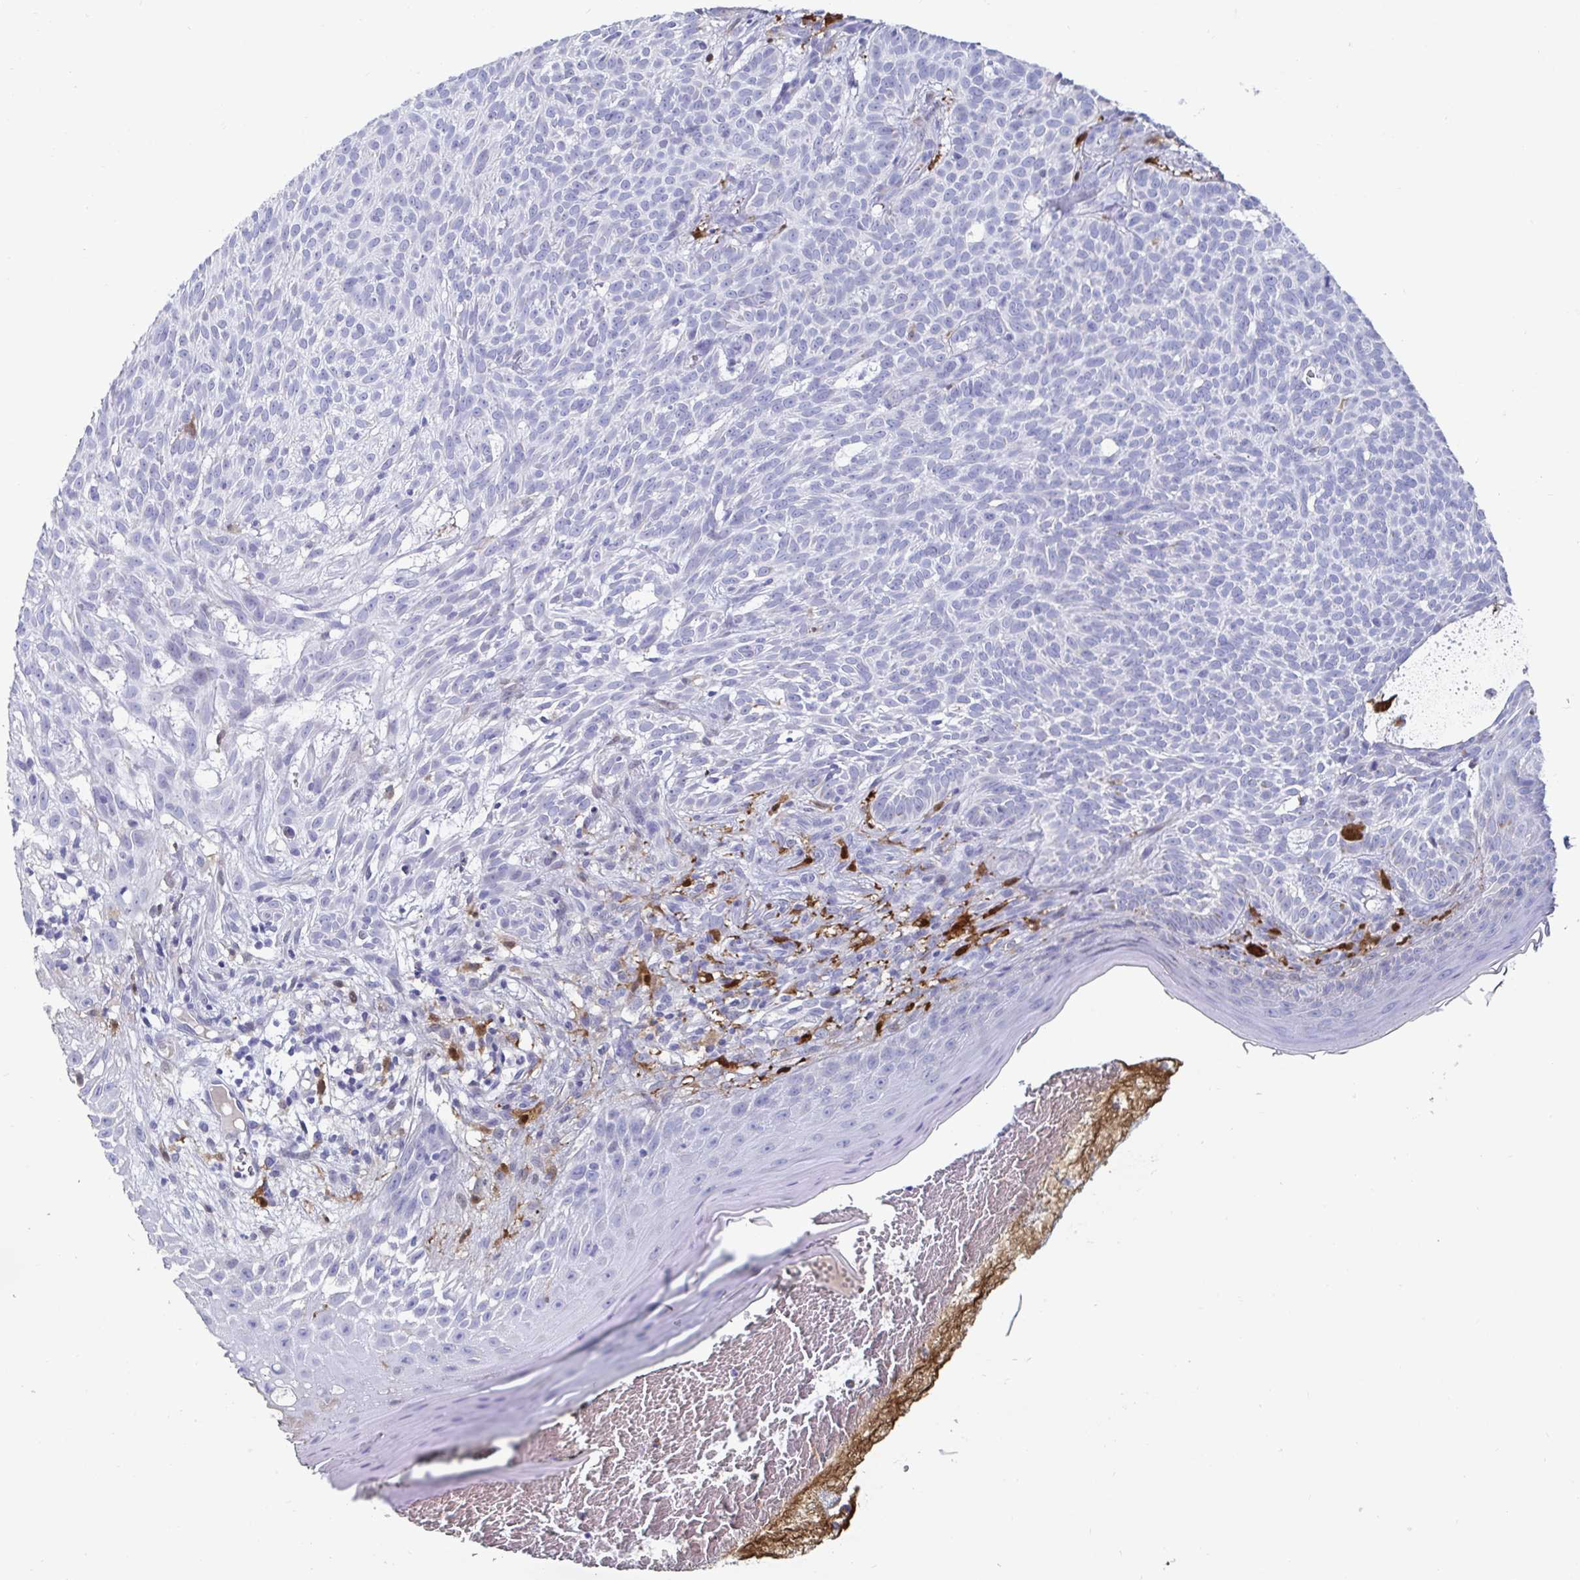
{"staining": {"intensity": "negative", "quantity": "none", "location": "none"}, "tissue": "skin cancer", "cell_type": "Tumor cells", "image_type": "cancer", "snomed": [{"axis": "morphology", "description": "Basal cell carcinoma"}, {"axis": "topography", "description": "Skin"}], "caption": "Tumor cells are negative for protein expression in human skin cancer.", "gene": "OR2A4", "patient": {"sex": "male", "age": 78}}